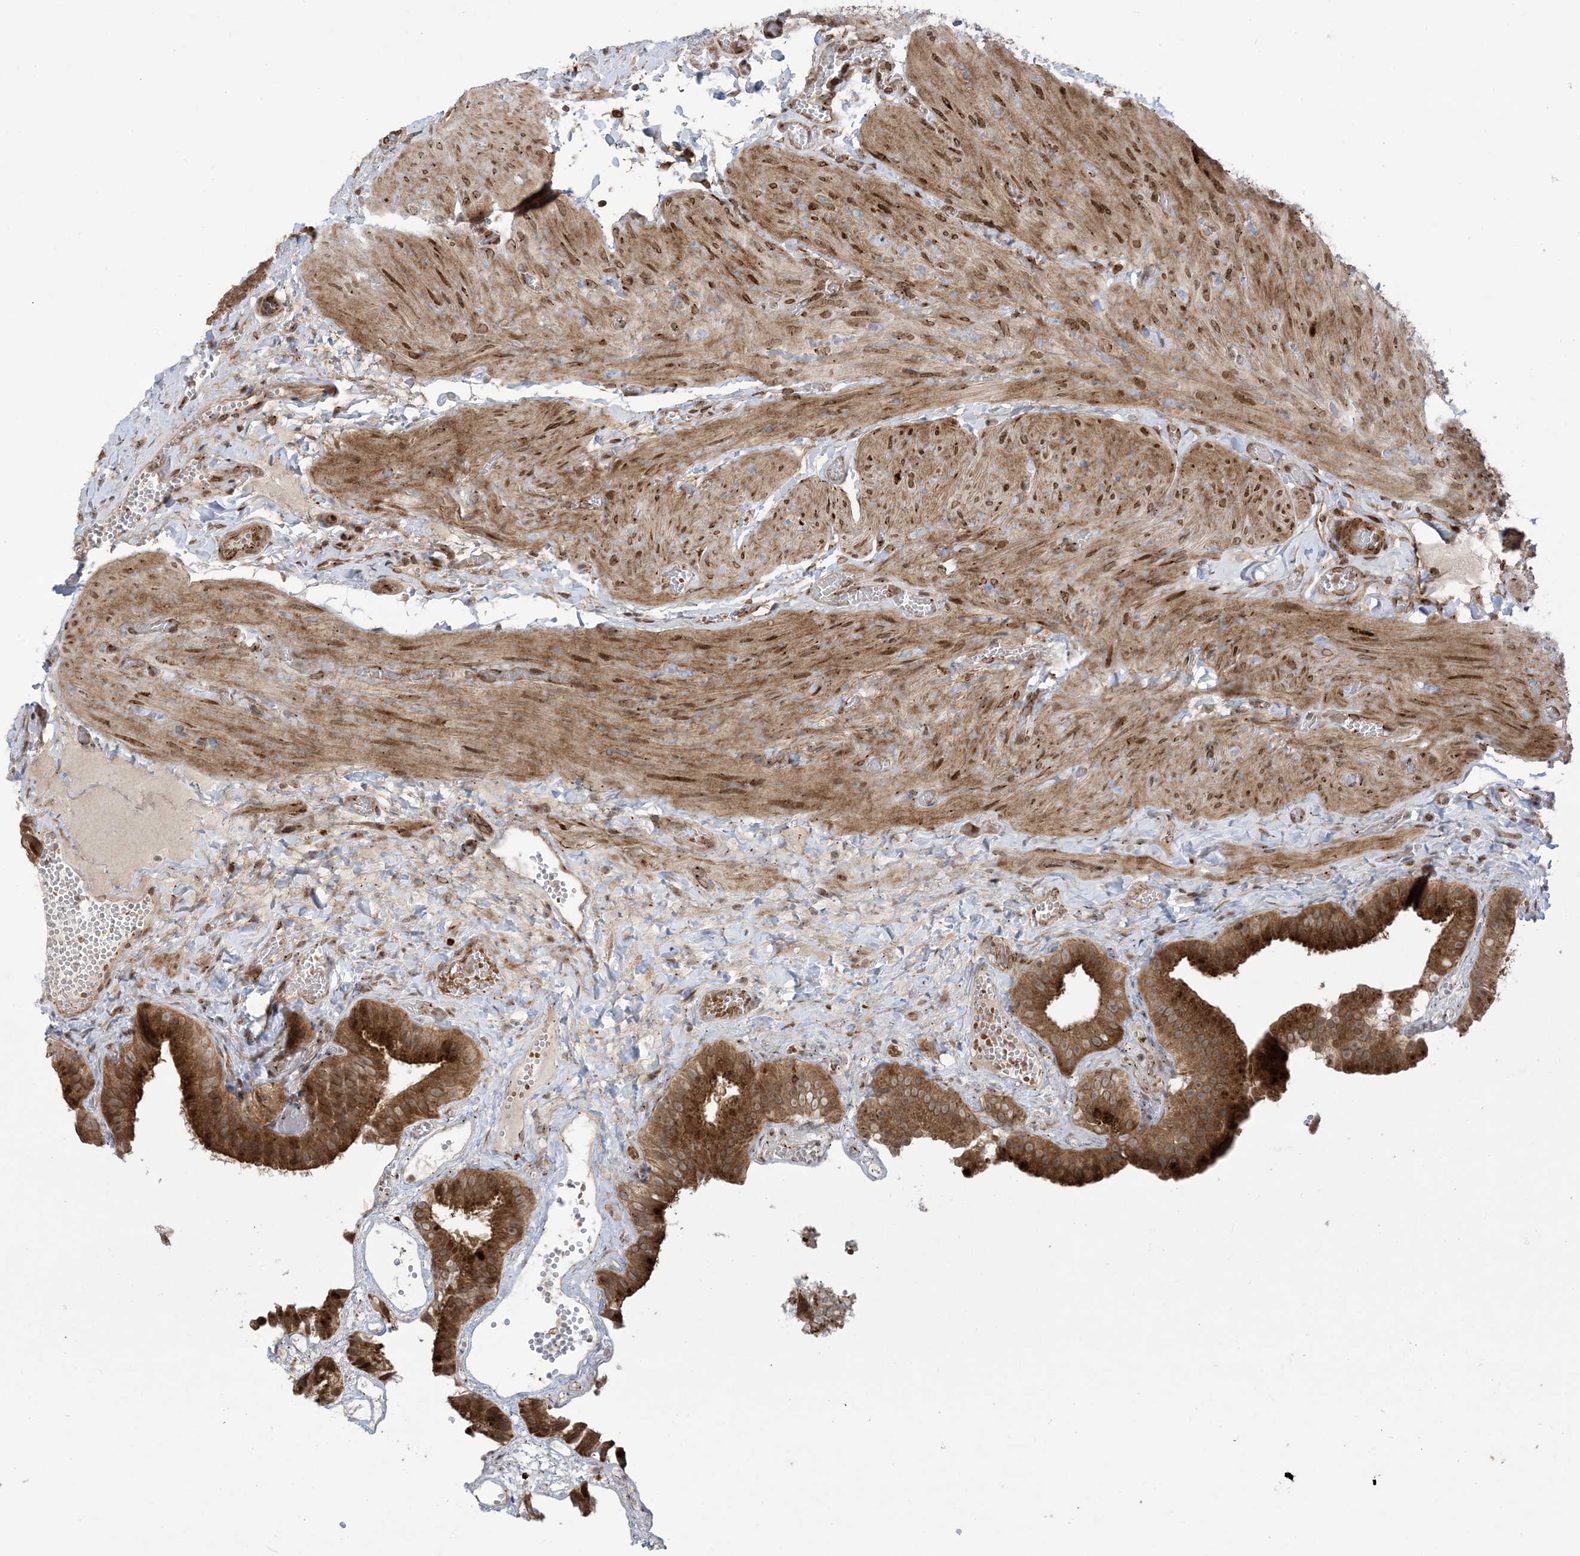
{"staining": {"intensity": "strong", "quantity": ">75%", "location": "cytoplasmic/membranous"}, "tissue": "gallbladder", "cell_type": "Glandular cells", "image_type": "normal", "snomed": [{"axis": "morphology", "description": "Normal tissue, NOS"}, {"axis": "topography", "description": "Gallbladder"}], "caption": "A histopathology image showing strong cytoplasmic/membranous expression in approximately >75% of glandular cells in benign gallbladder, as visualized by brown immunohistochemical staining.", "gene": "CASP4", "patient": {"sex": "female", "age": 64}}